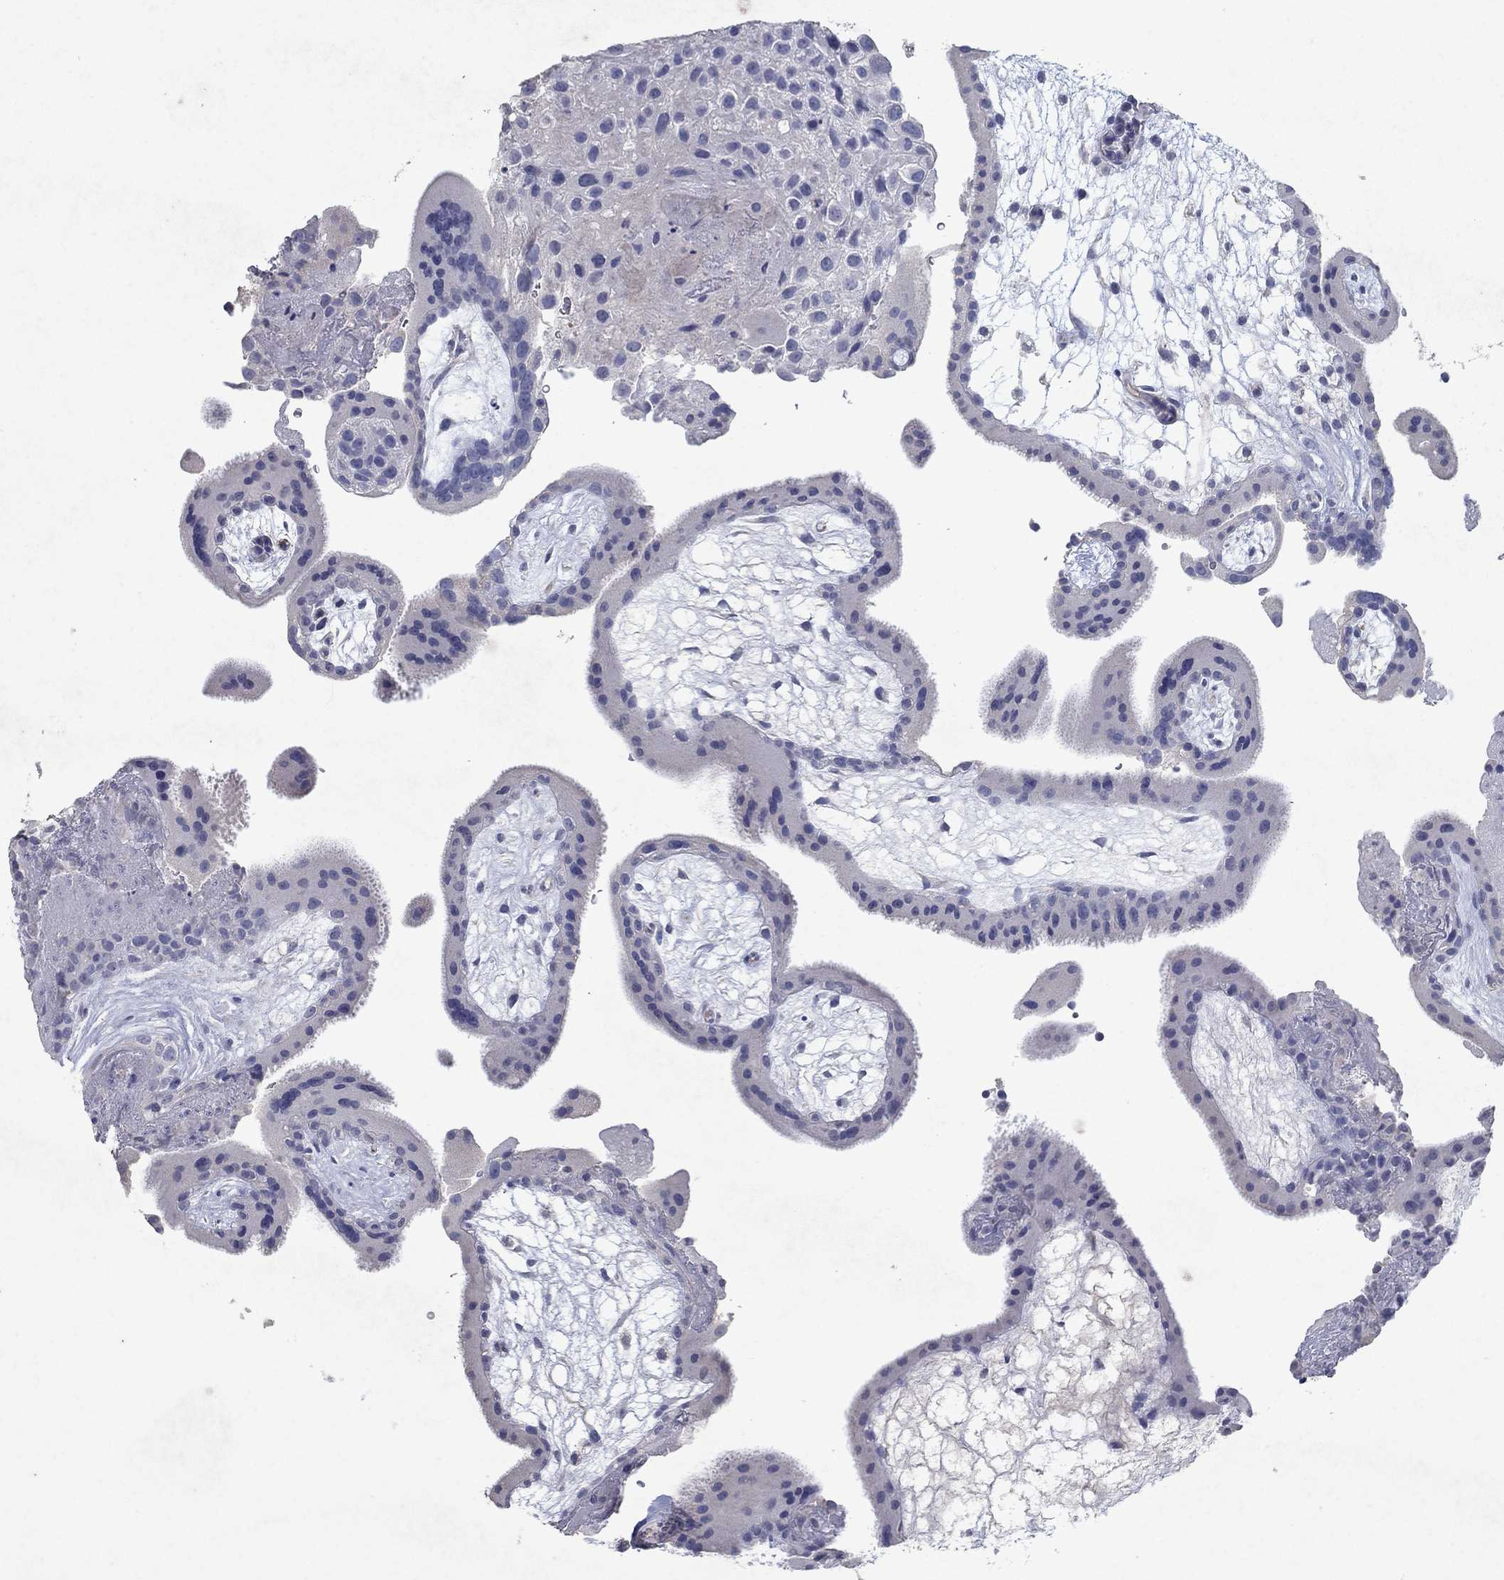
{"staining": {"intensity": "negative", "quantity": "none", "location": "none"}, "tissue": "placenta", "cell_type": "Decidual cells", "image_type": "normal", "snomed": [{"axis": "morphology", "description": "Normal tissue, NOS"}, {"axis": "topography", "description": "Placenta"}], "caption": "Immunohistochemical staining of benign human placenta reveals no significant positivity in decidual cells.", "gene": "KRT40", "patient": {"sex": "female", "age": 19}}